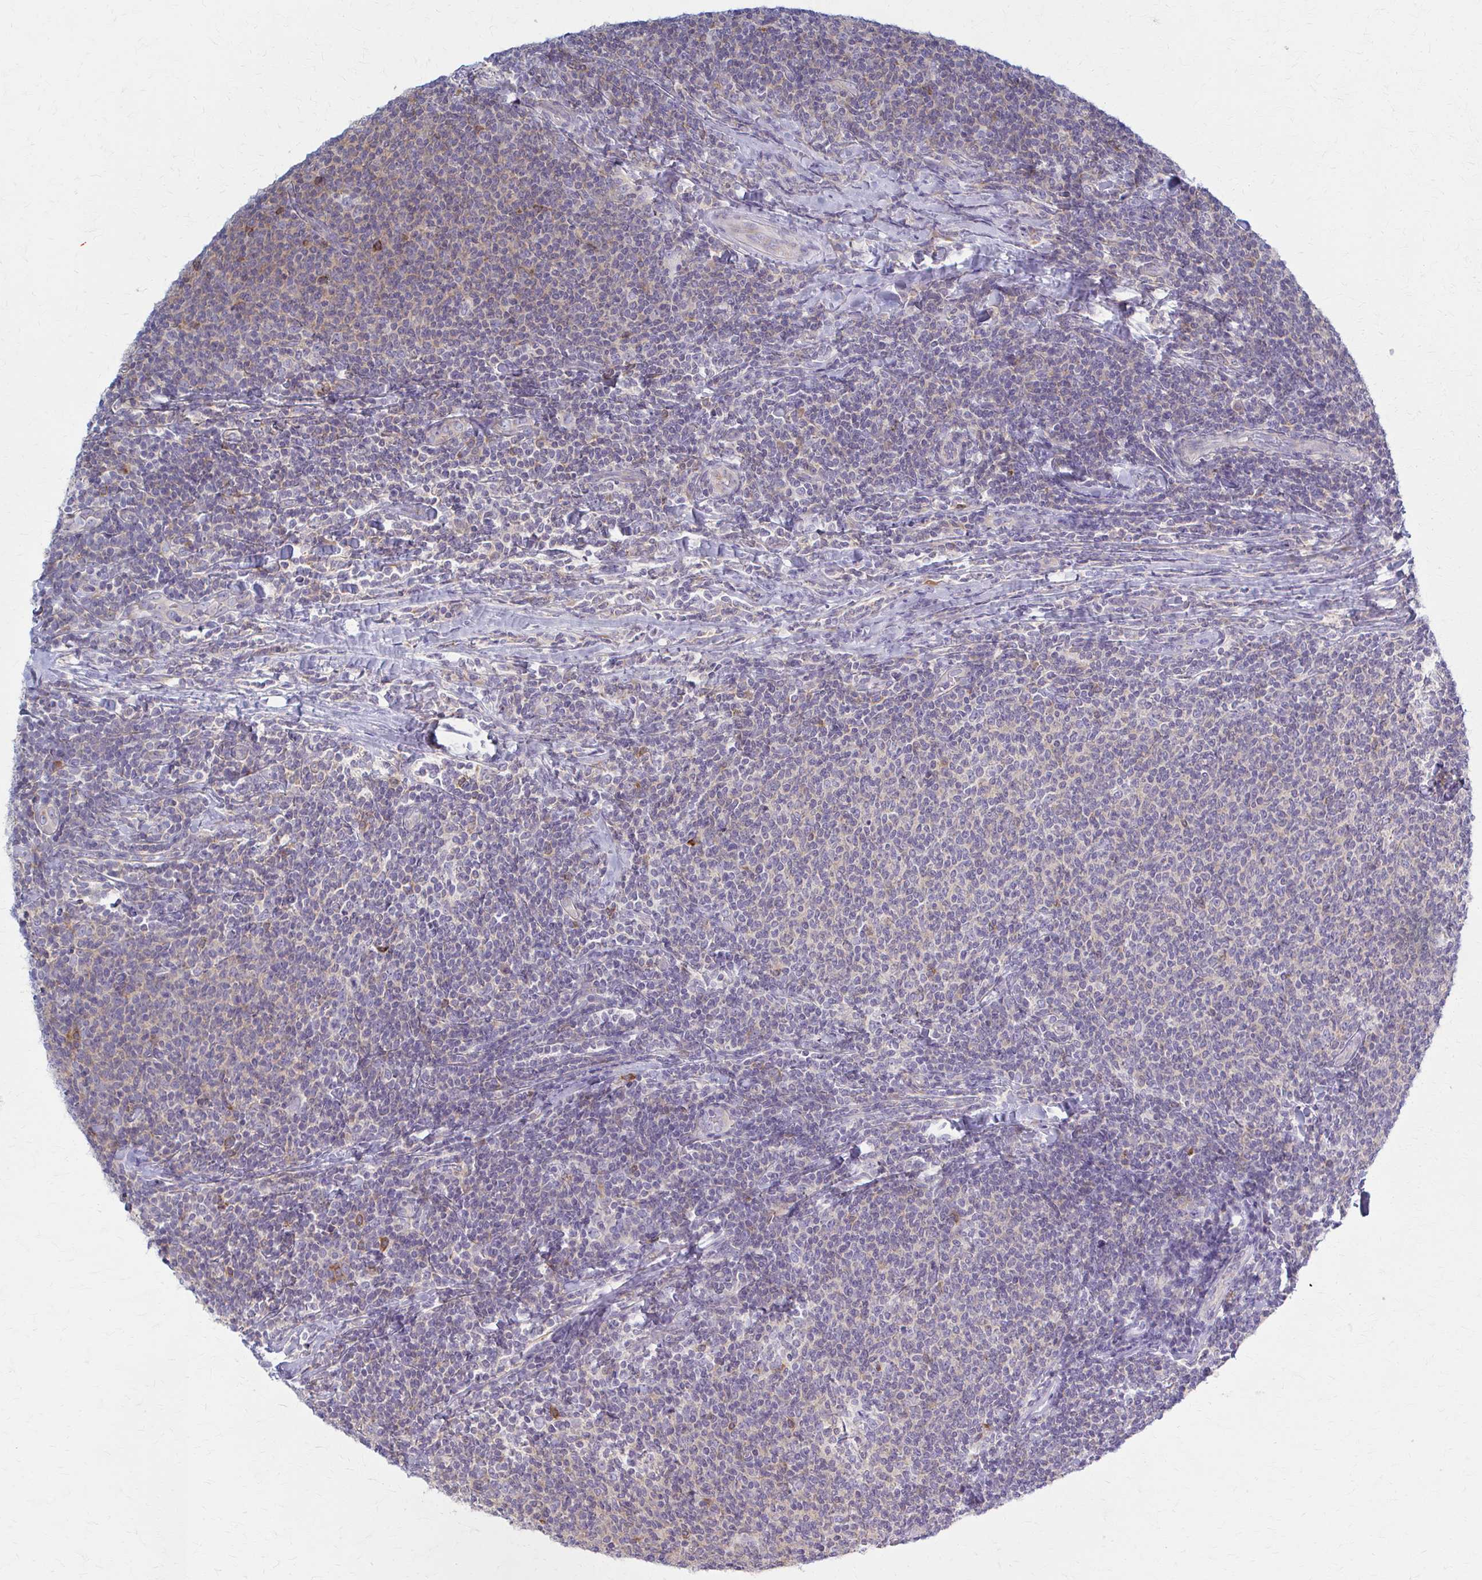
{"staining": {"intensity": "weak", "quantity": "<25%", "location": "cytoplasmic/membranous"}, "tissue": "lymphoma", "cell_type": "Tumor cells", "image_type": "cancer", "snomed": [{"axis": "morphology", "description": "Malignant lymphoma, non-Hodgkin's type, Low grade"}, {"axis": "topography", "description": "Lymph node"}], "caption": "There is no significant staining in tumor cells of lymphoma.", "gene": "PRKRA", "patient": {"sex": "male", "age": 52}}